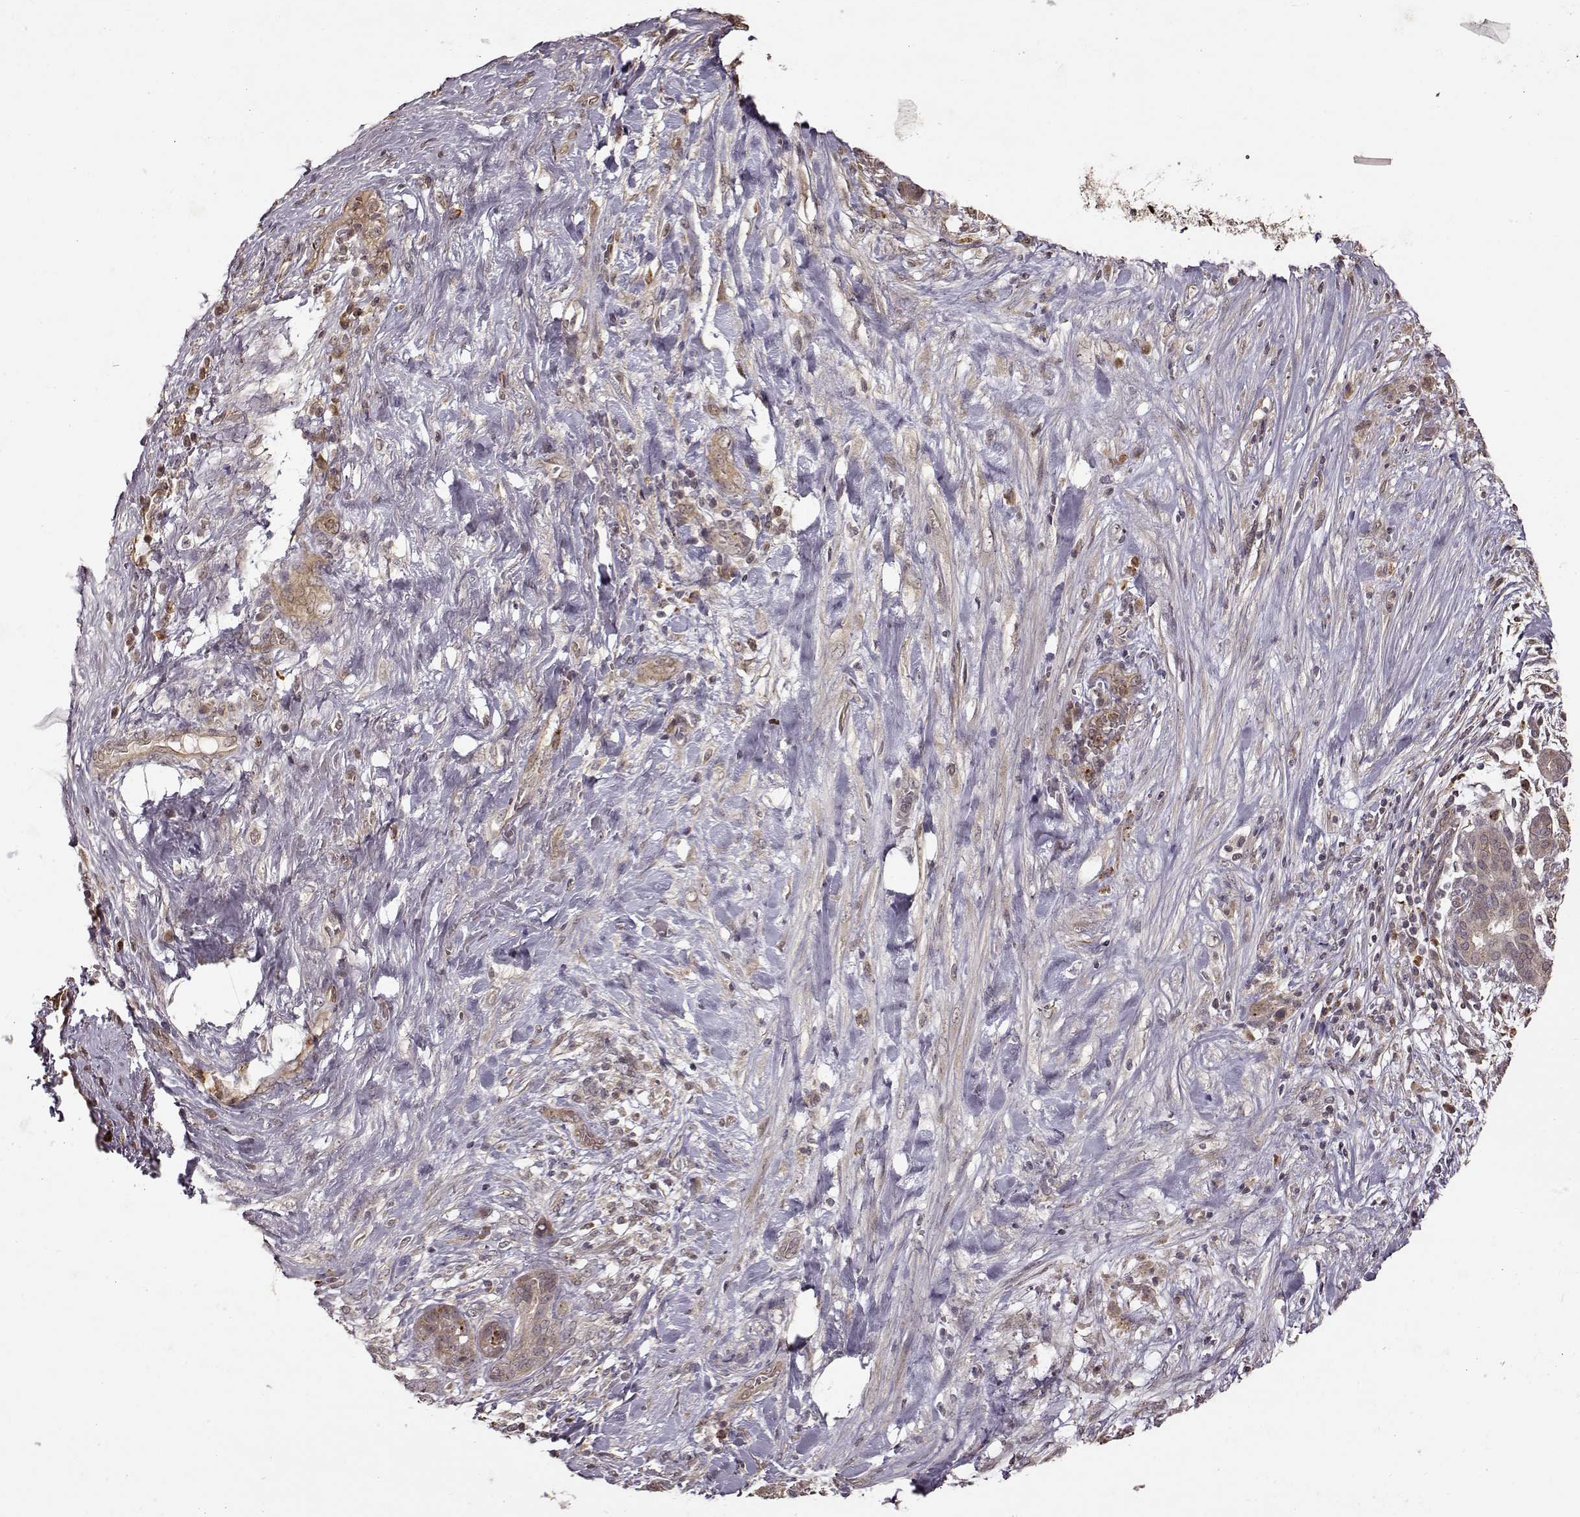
{"staining": {"intensity": "weak", "quantity": ">75%", "location": "cytoplasmic/membranous"}, "tissue": "pancreatic cancer", "cell_type": "Tumor cells", "image_type": "cancer", "snomed": [{"axis": "morphology", "description": "Adenocarcinoma, NOS"}, {"axis": "topography", "description": "Pancreas"}], "caption": "An image showing weak cytoplasmic/membranous staining in about >75% of tumor cells in pancreatic adenocarcinoma, as visualized by brown immunohistochemical staining.", "gene": "CRB1", "patient": {"sex": "male", "age": 44}}